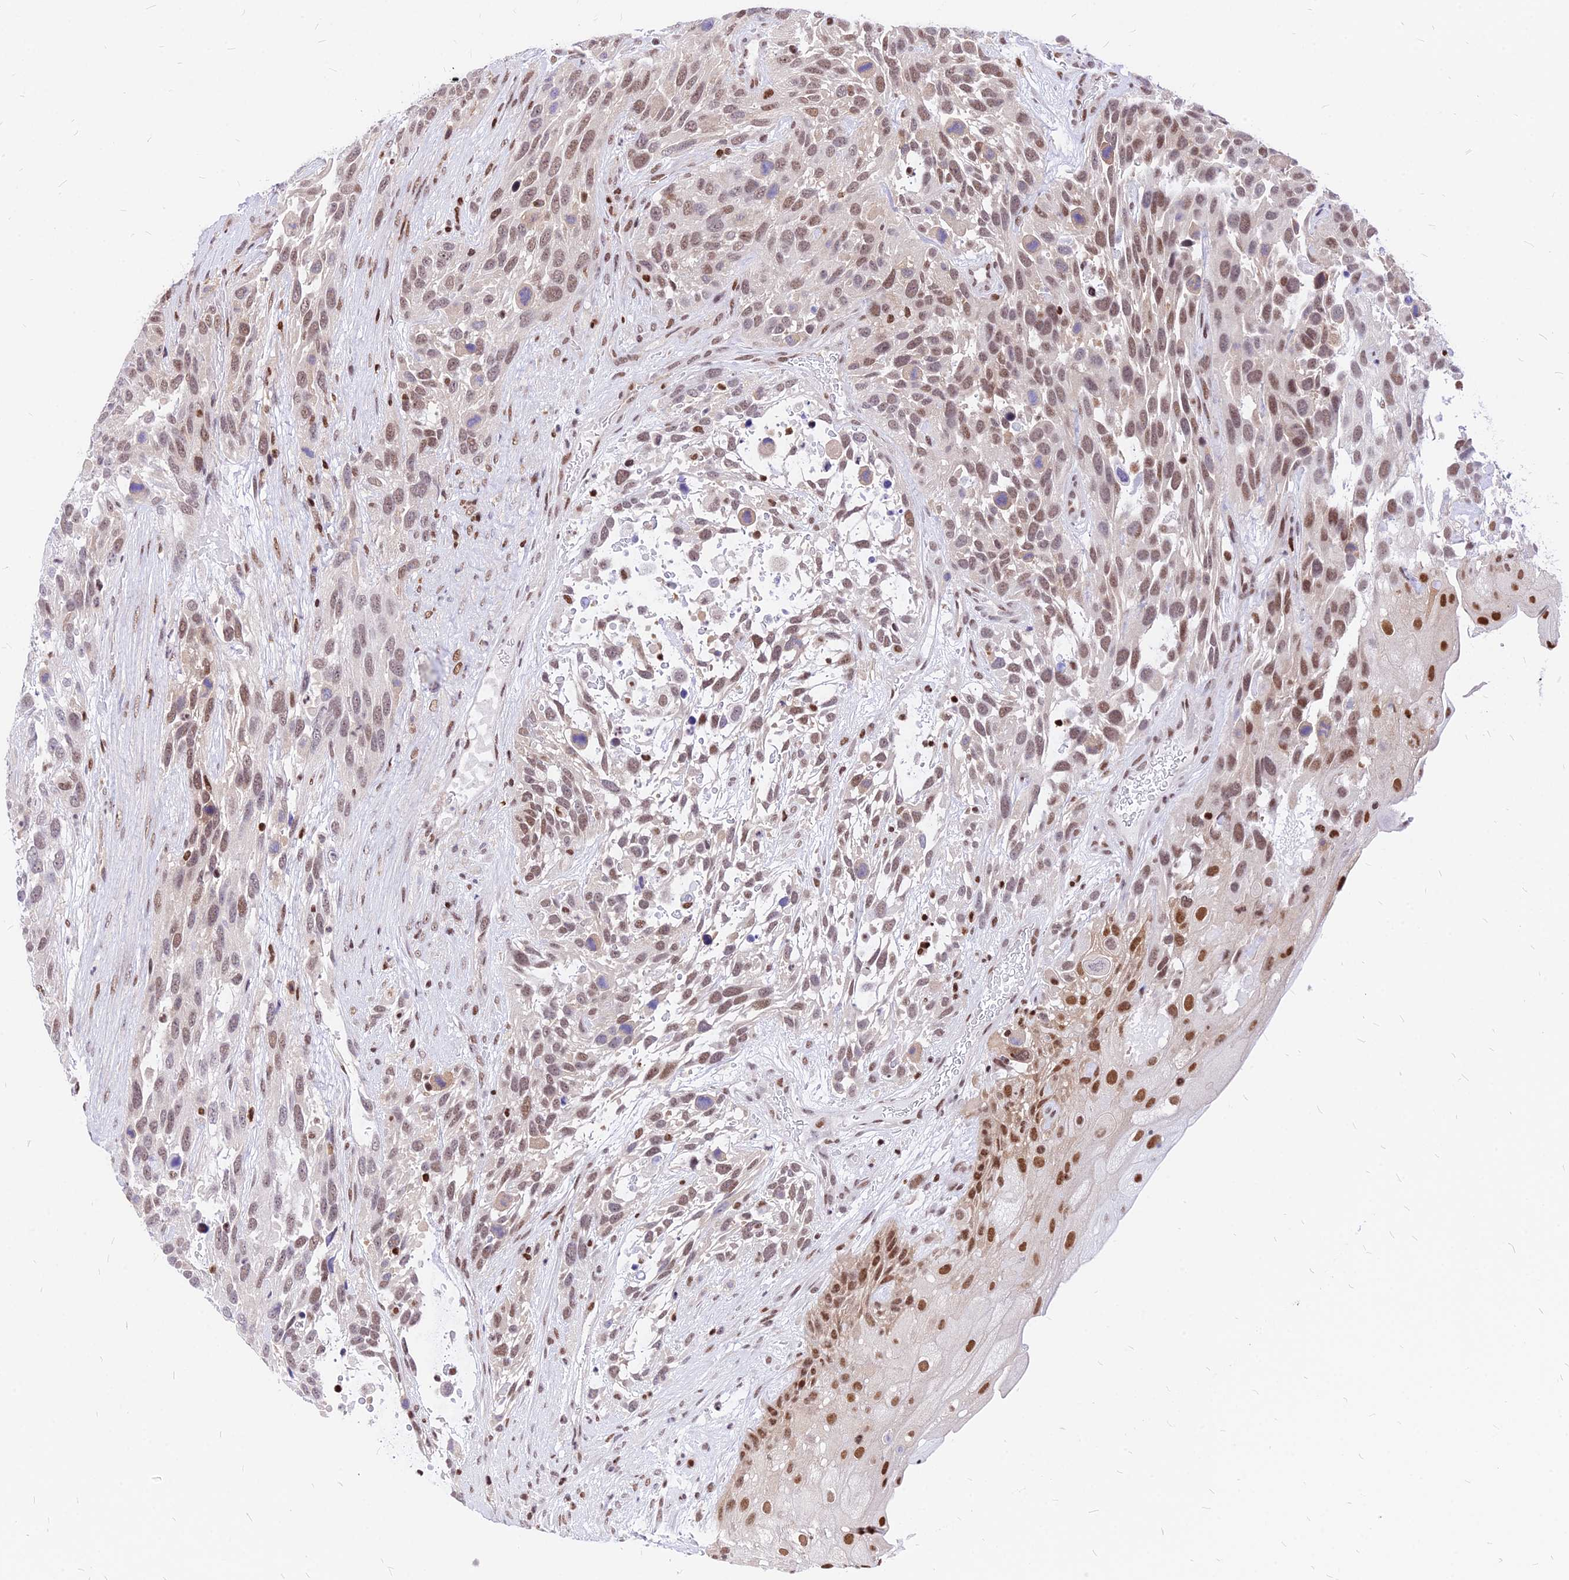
{"staining": {"intensity": "moderate", "quantity": ">75%", "location": "nuclear"}, "tissue": "urothelial cancer", "cell_type": "Tumor cells", "image_type": "cancer", "snomed": [{"axis": "morphology", "description": "Urothelial carcinoma, High grade"}, {"axis": "topography", "description": "Urinary bladder"}], "caption": "Immunohistochemical staining of urothelial carcinoma (high-grade) exhibits moderate nuclear protein staining in approximately >75% of tumor cells.", "gene": "PAXX", "patient": {"sex": "female", "age": 70}}